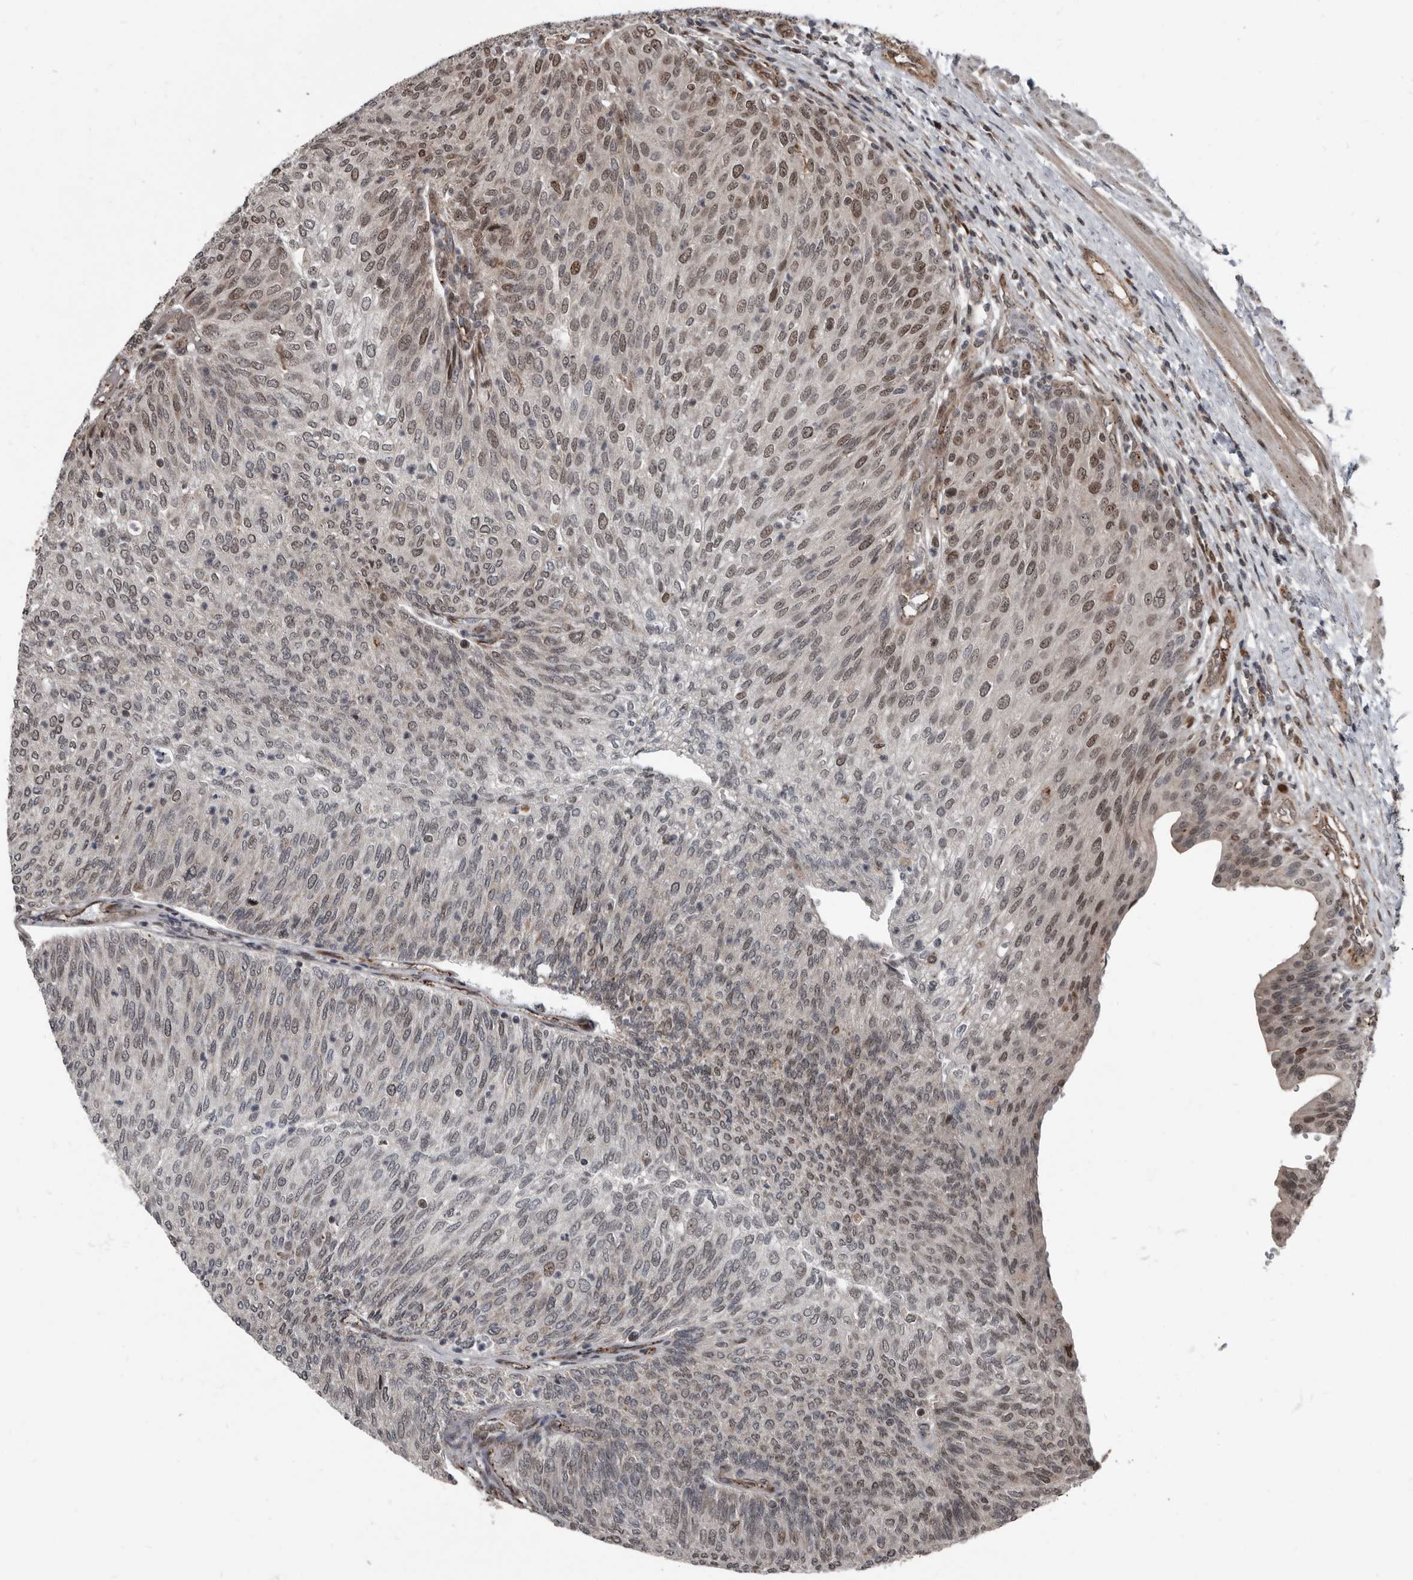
{"staining": {"intensity": "moderate", "quantity": "<25%", "location": "nuclear"}, "tissue": "urothelial cancer", "cell_type": "Tumor cells", "image_type": "cancer", "snomed": [{"axis": "morphology", "description": "Urothelial carcinoma, Low grade"}, {"axis": "topography", "description": "Urinary bladder"}], "caption": "A brown stain shows moderate nuclear positivity of a protein in low-grade urothelial carcinoma tumor cells. The staining was performed using DAB to visualize the protein expression in brown, while the nuclei were stained in blue with hematoxylin (Magnification: 20x).", "gene": "CHD1L", "patient": {"sex": "female", "age": 79}}